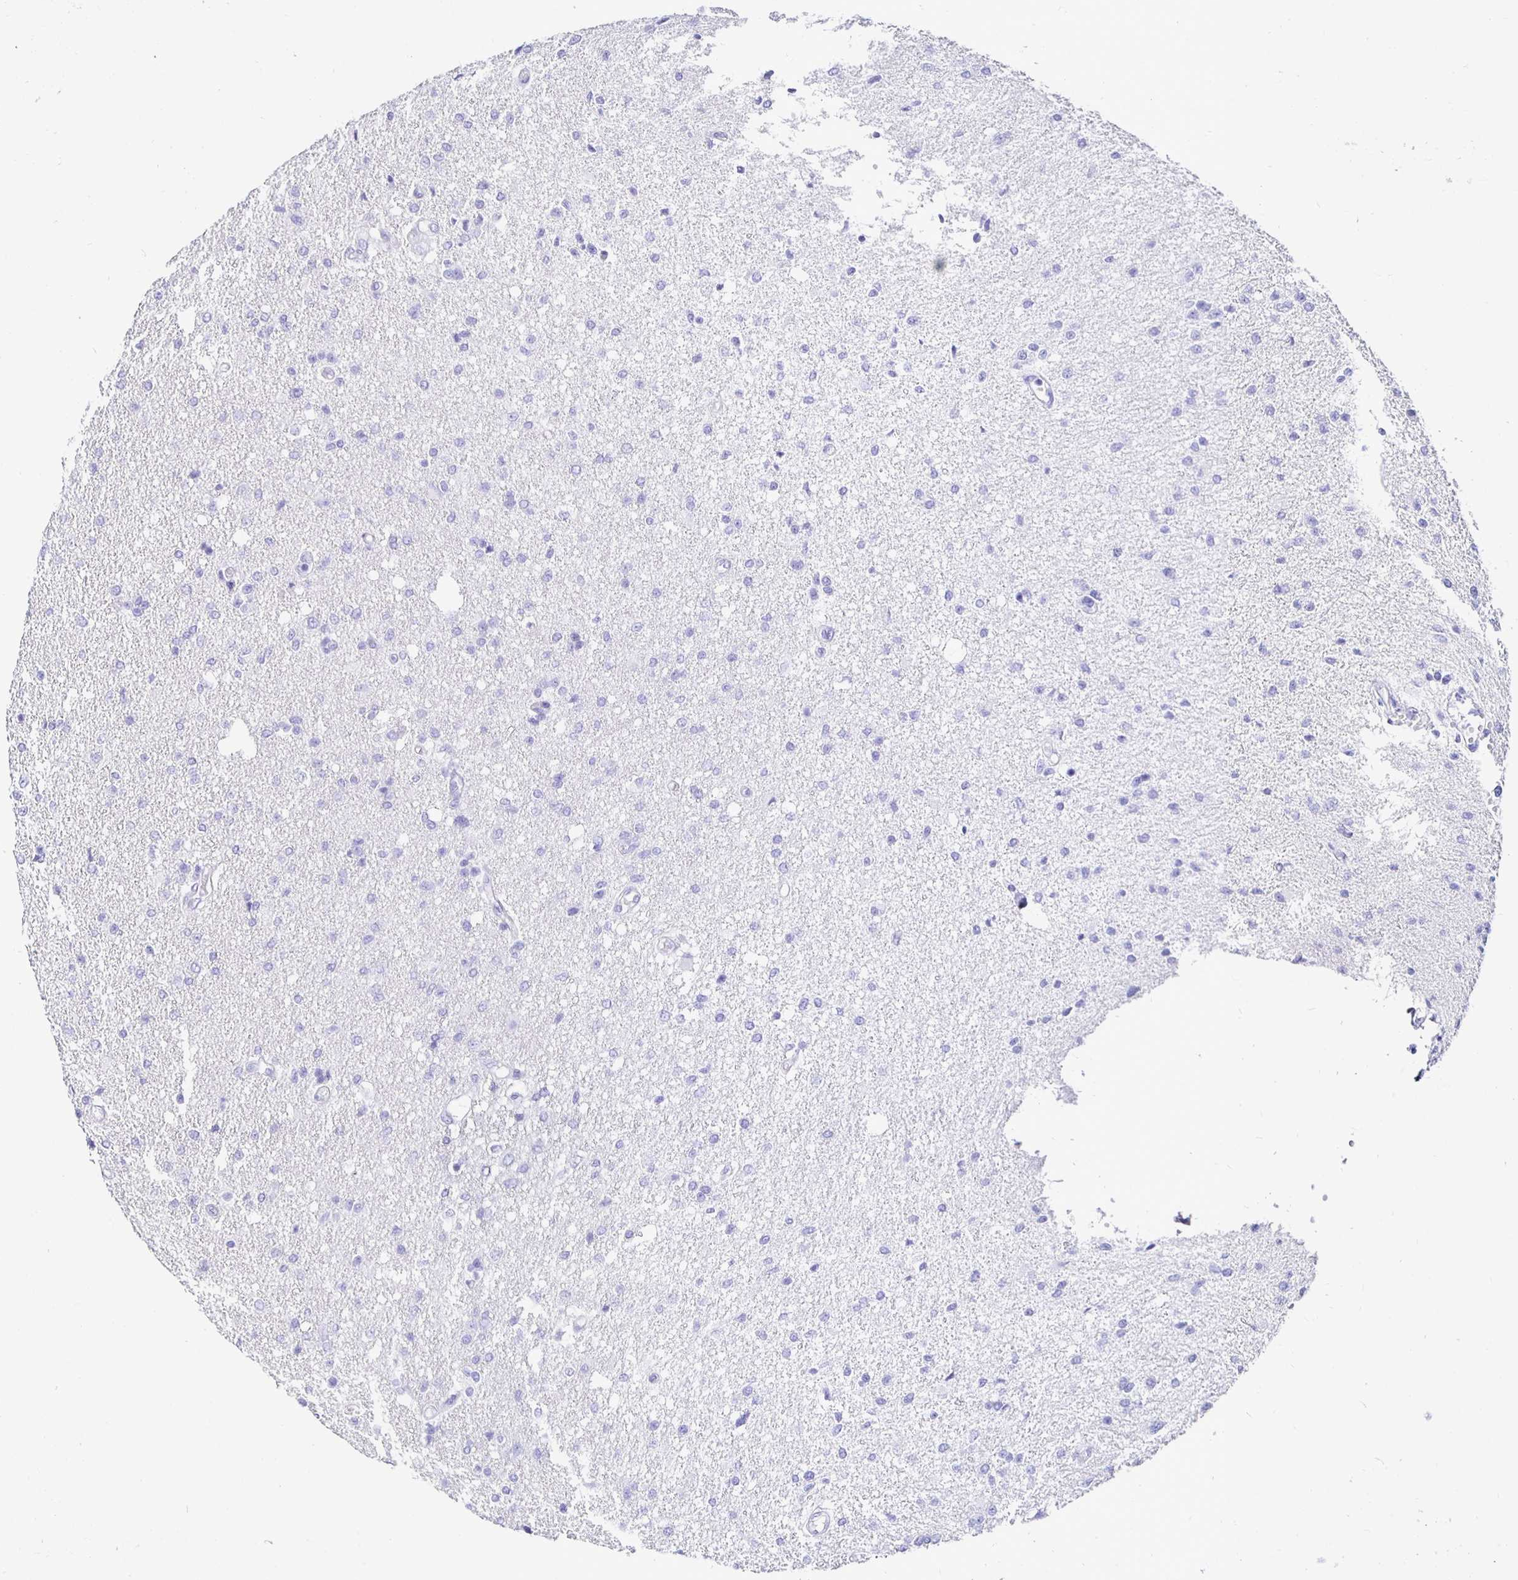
{"staining": {"intensity": "negative", "quantity": "none", "location": "none"}, "tissue": "glioma", "cell_type": "Tumor cells", "image_type": "cancer", "snomed": [{"axis": "morphology", "description": "Glioma, malignant, Low grade"}, {"axis": "topography", "description": "Brain"}], "caption": "Tumor cells are negative for protein expression in human malignant low-grade glioma.", "gene": "UMOD", "patient": {"sex": "male", "age": 26}}